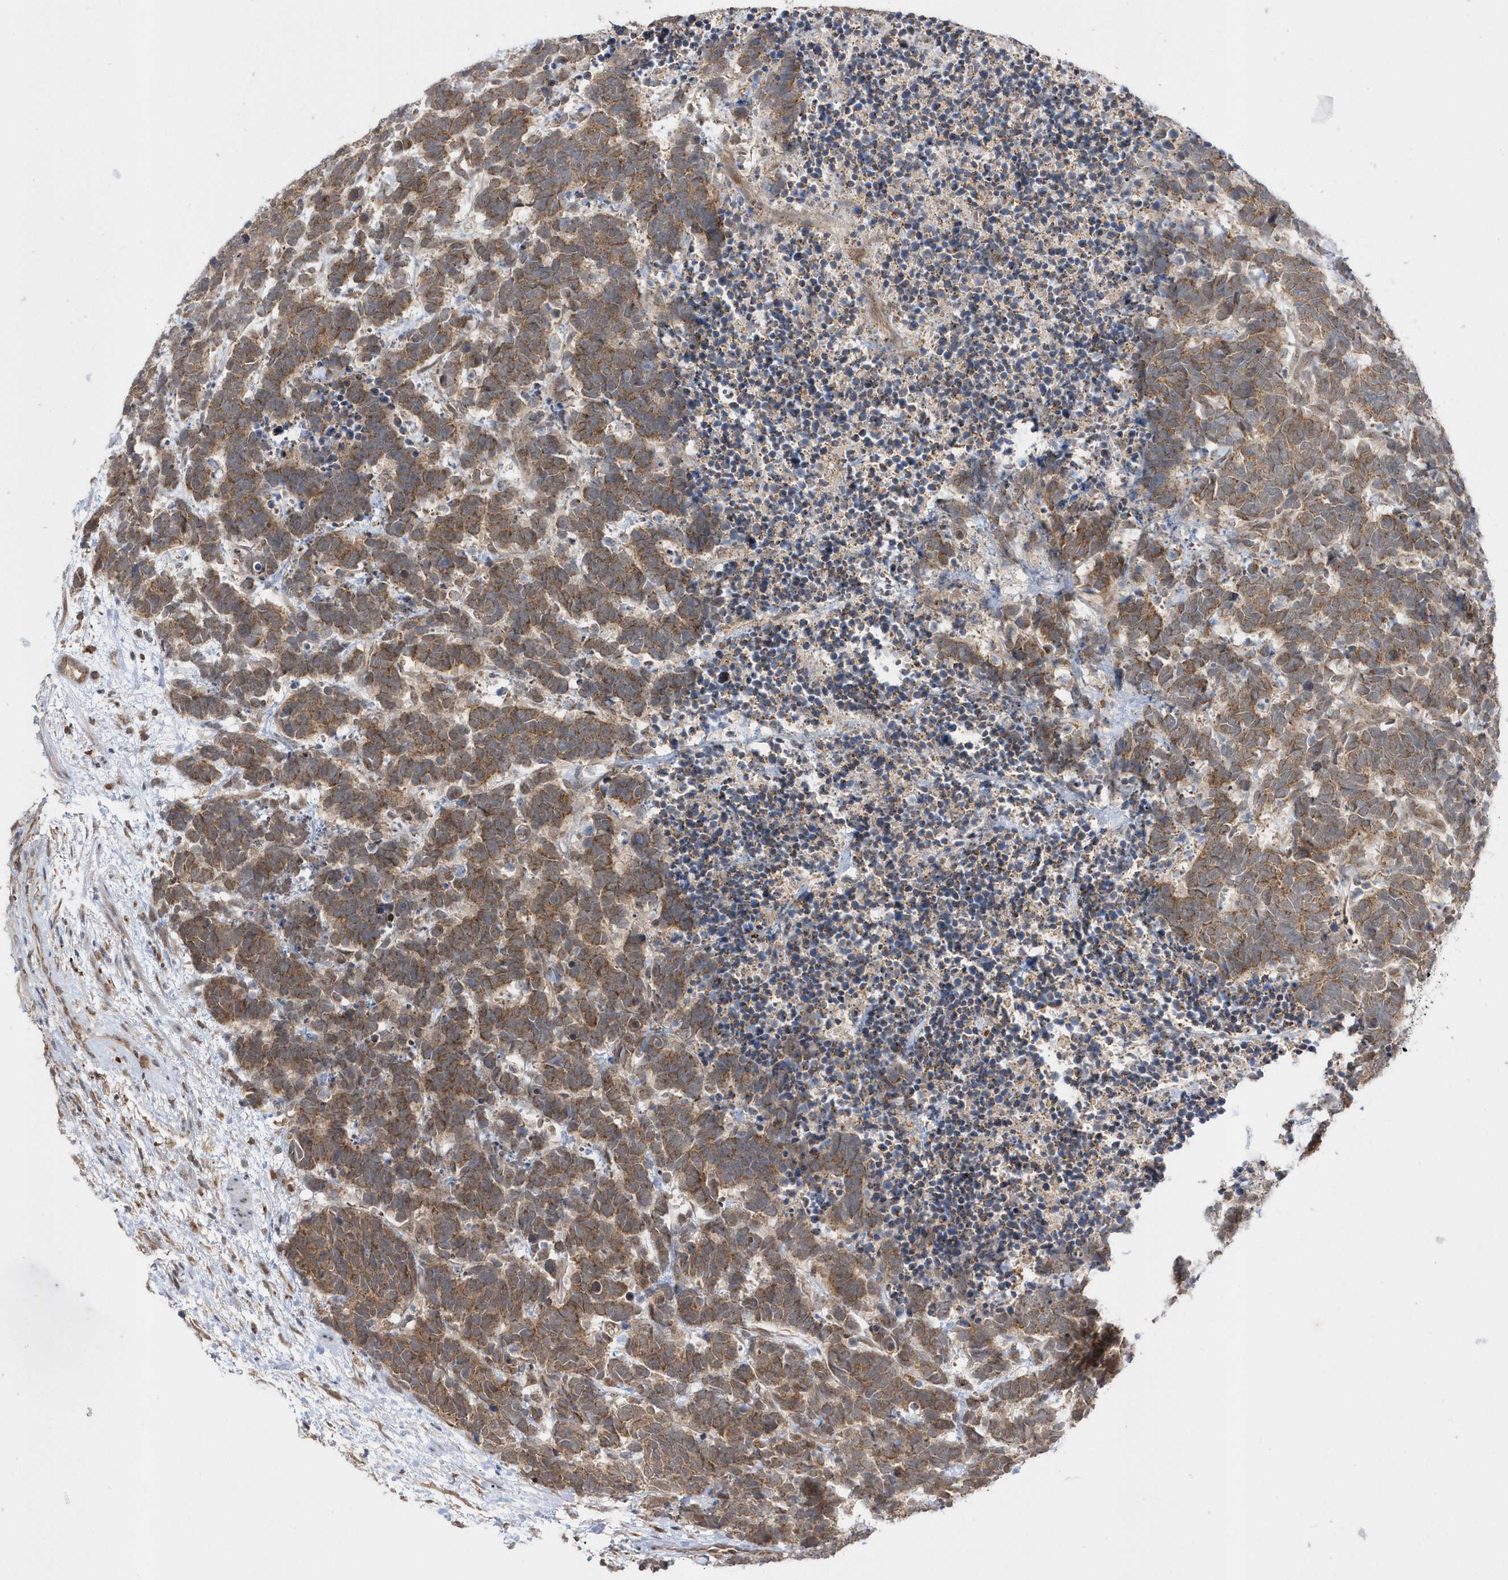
{"staining": {"intensity": "moderate", "quantity": ">75%", "location": "cytoplasmic/membranous"}, "tissue": "carcinoid", "cell_type": "Tumor cells", "image_type": "cancer", "snomed": [{"axis": "morphology", "description": "Carcinoma, NOS"}, {"axis": "morphology", "description": "Carcinoid, malignant, NOS"}, {"axis": "topography", "description": "Urinary bladder"}], "caption": "The image shows a brown stain indicating the presence of a protein in the cytoplasmic/membranous of tumor cells in carcinoid.", "gene": "DALRD3", "patient": {"sex": "male", "age": 57}}